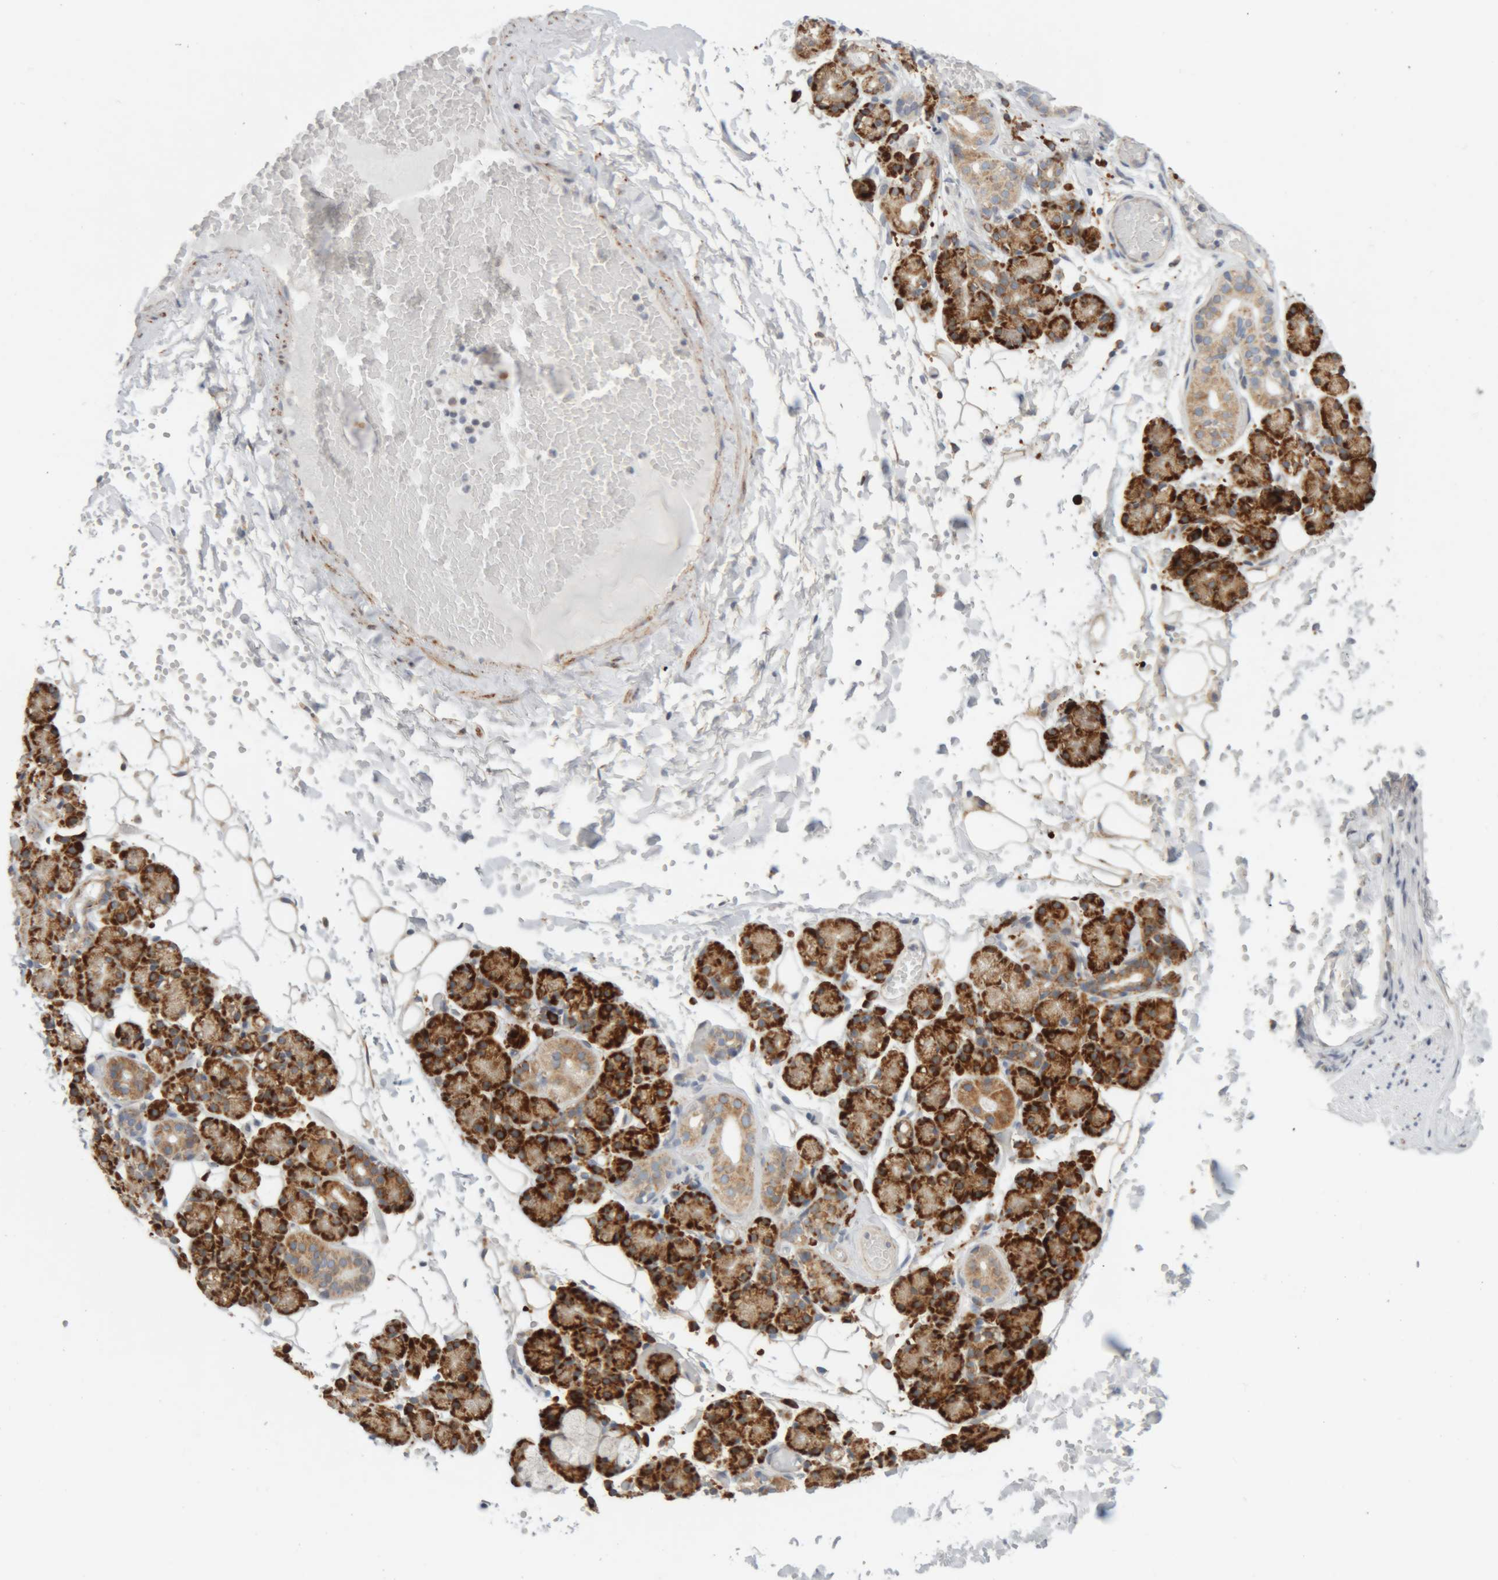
{"staining": {"intensity": "strong", "quantity": ">75%", "location": "cytoplasmic/membranous"}, "tissue": "salivary gland", "cell_type": "Glandular cells", "image_type": "normal", "snomed": [{"axis": "morphology", "description": "Normal tissue, NOS"}, {"axis": "topography", "description": "Salivary gland"}], "caption": "Protein staining of benign salivary gland shows strong cytoplasmic/membranous positivity in approximately >75% of glandular cells.", "gene": "RPN2", "patient": {"sex": "male", "age": 63}}